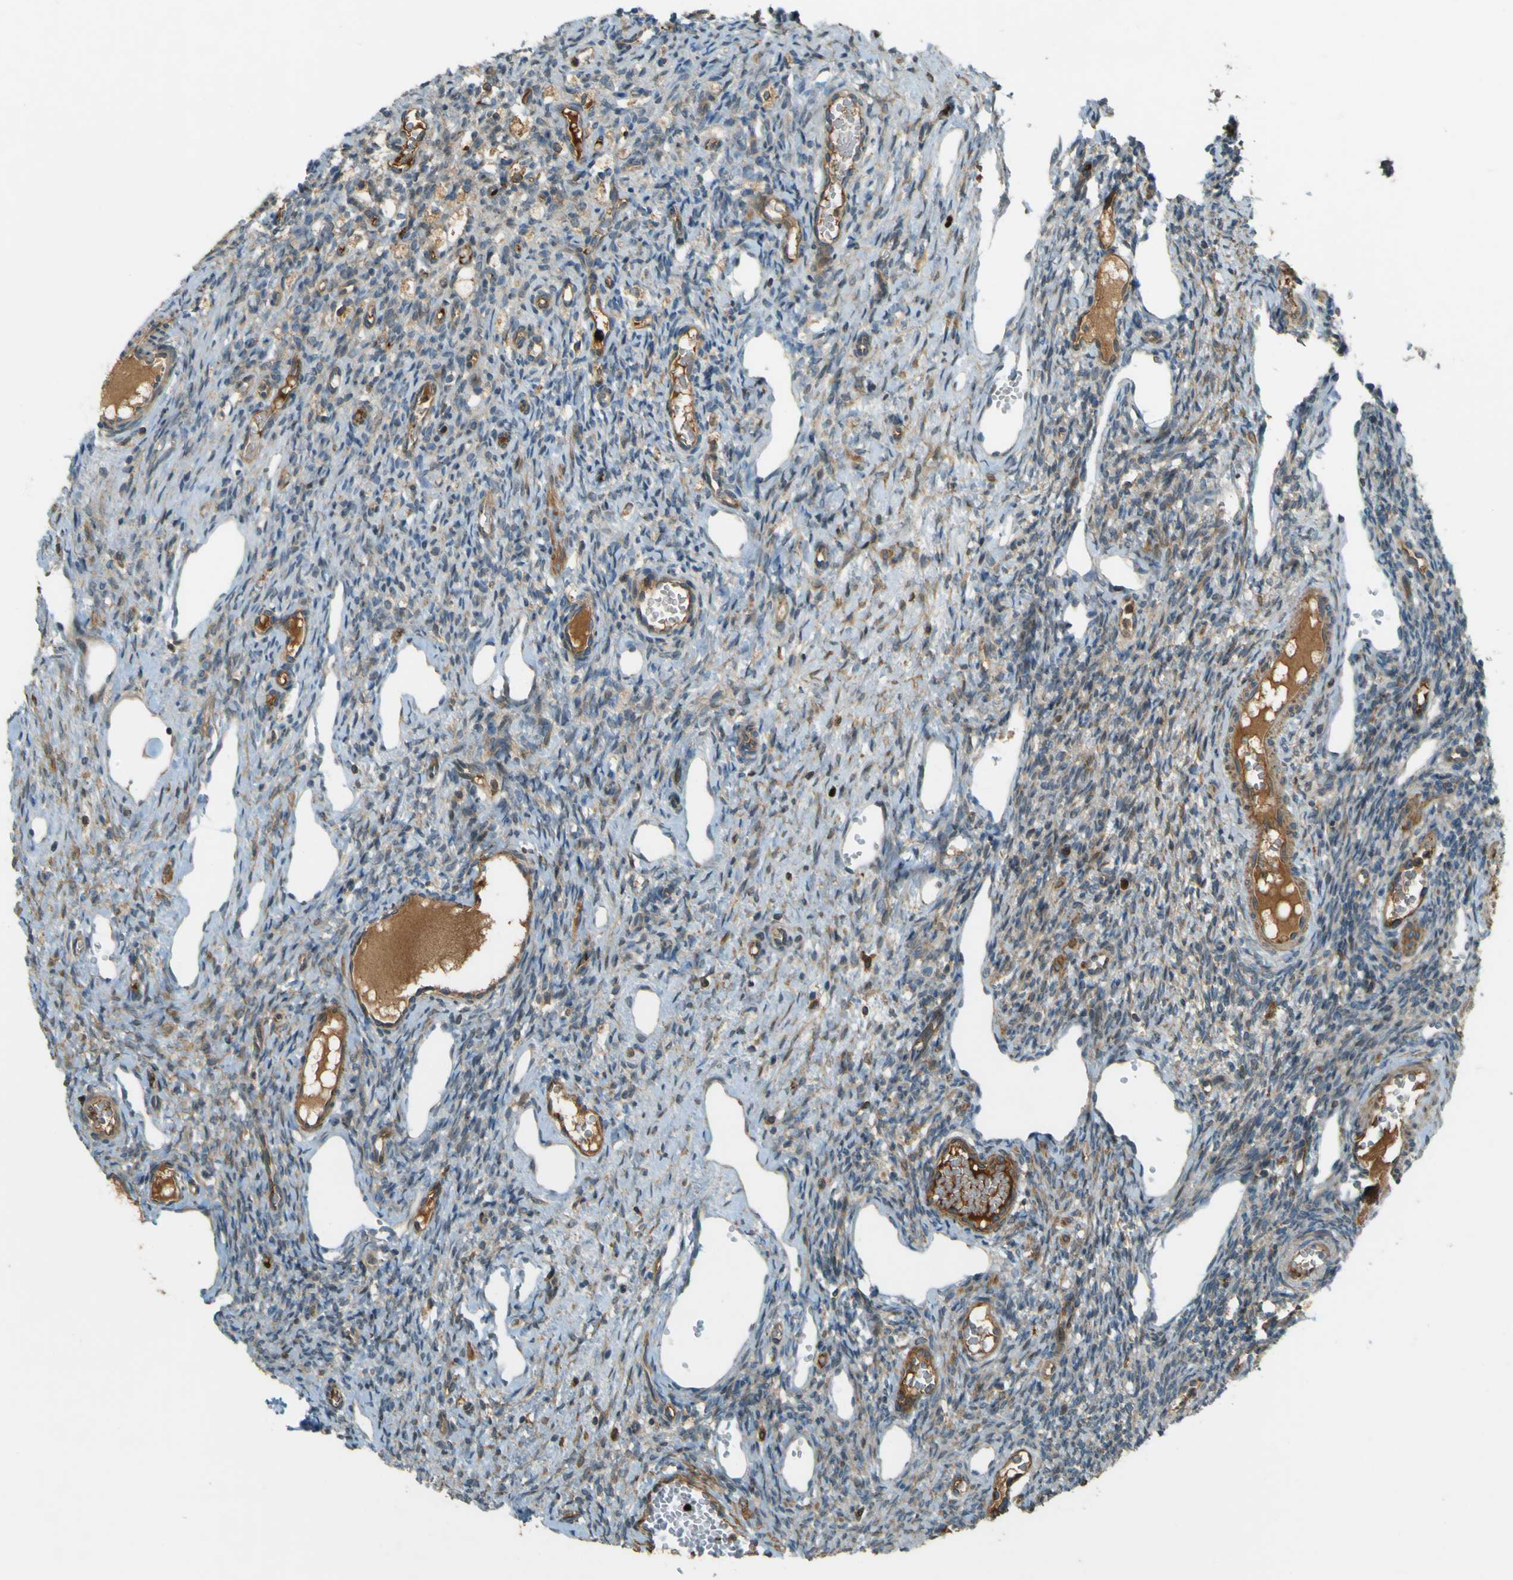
{"staining": {"intensity": "weak", "quantity": "25%-75%", "location": "cytoplasmic/membranous"}, "tissue": "ovary", "cell_type": "Ovarian stroma cells", "image_type": "normal", "snomed": [{"axis": "morphology", "description": "Normal tissue, NOS"}, {"axis": "topography", "description": "Ovary"}], "caption": "A brown stain shows weak cytoplasmic/membranous expression of a protein in ovarian stroma cells of unremarkable ovary.", "gene": "LPCAT1", "patient": {"sex": "female", "age": 33}}